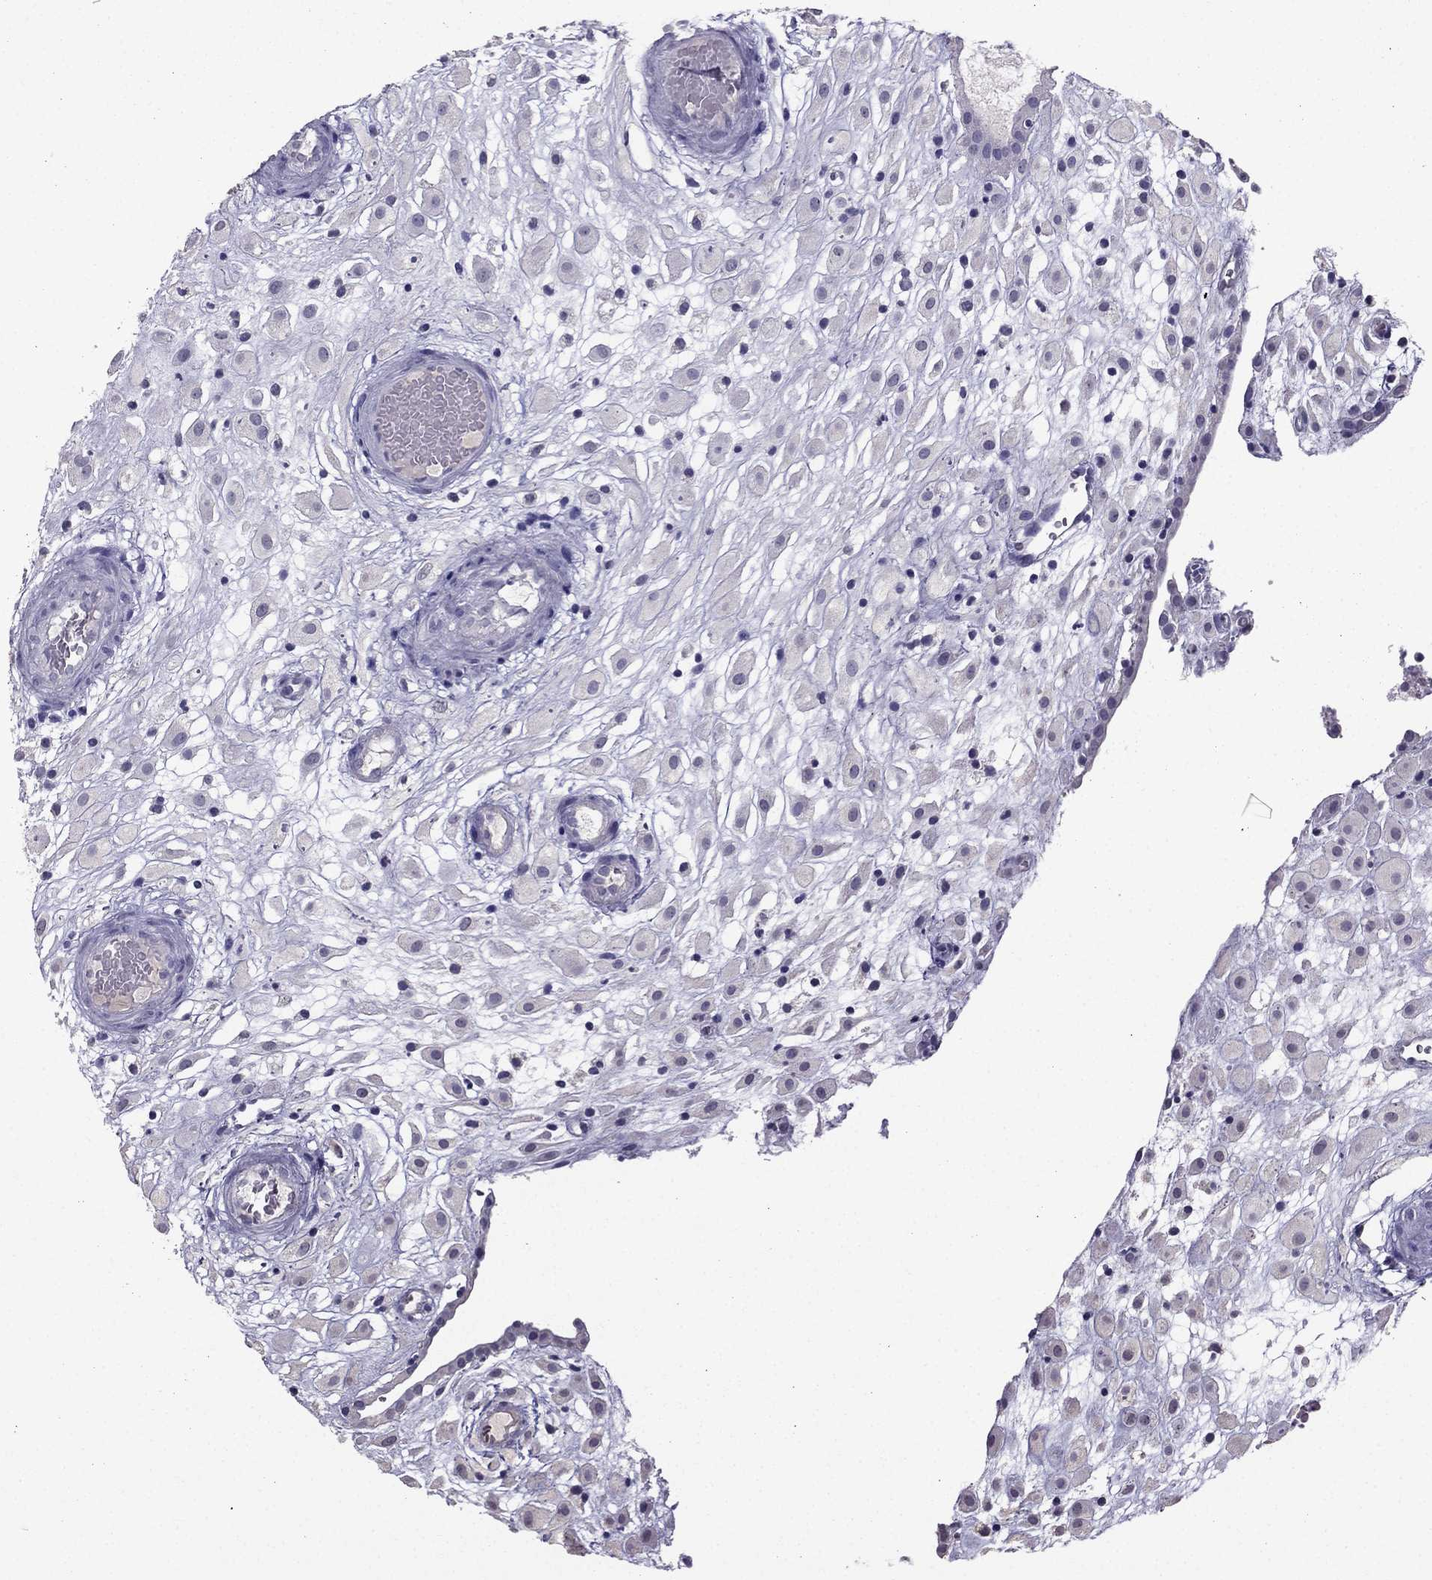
{"staining": {"intensity": "negative", "quantity": "none", "location": "none"}, "tissue": "placenta", "cell_type": "Decidual cells", "image_type": "normal", "snomed": [{"axis": "morphology", "description": "Normal tissue, NOS"}, {"axis": "topography", "description": "Placenta"}], "caption": "Protein analysis of benign placenta shows no significant positivity in decidual cells.", "gene": "ARHGAP11A", "patient": {"sex": "female", "age": 24}}